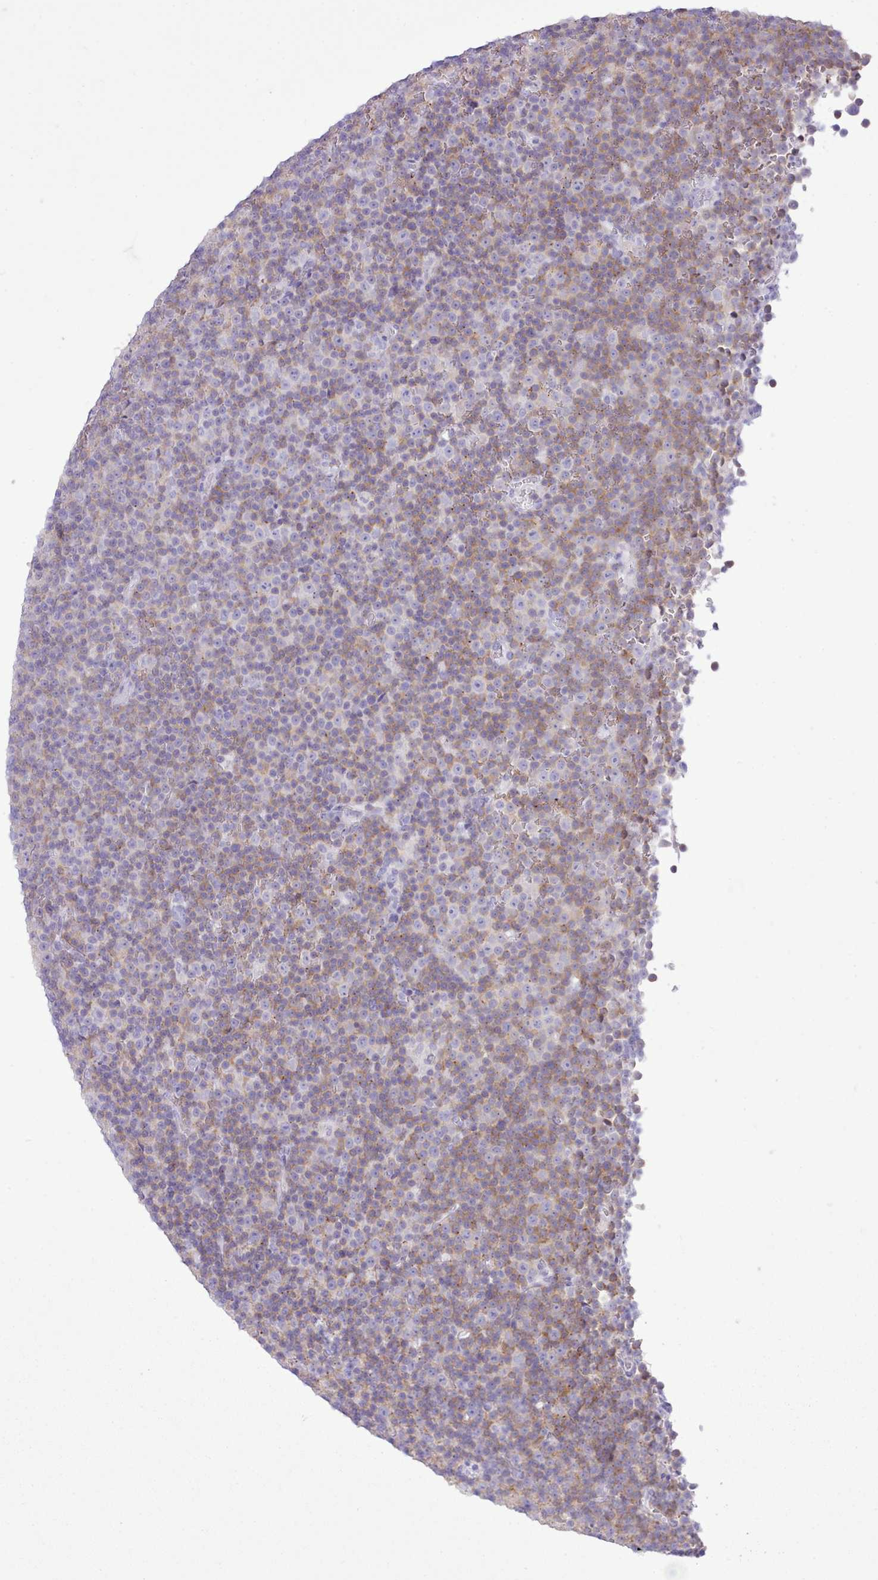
{"staining": {"intensity": "negative", "quantity": "none", "location": "none"}, "tissue": "lymphoma", "cell_type": "Tumor cells", "image_type": "cancer", "snomed": [{"axis": "morphology", "description": "Malignant lymphoma, non-Hodgkin's type, Low grade"}, {"axis": "topography", "description": "Lymph node"}], "caption": "Low-grade malignant lymphoma, non-Hodgkin's type was stained to show a protein in brown. There is no significant expression in tumor cells. (DAB (3,3'-diaminobenzidine) immunohistochemistry (IHC), high magnification).", "gene": "MDFI", "patient": {"sex": "female", "age": 67}}